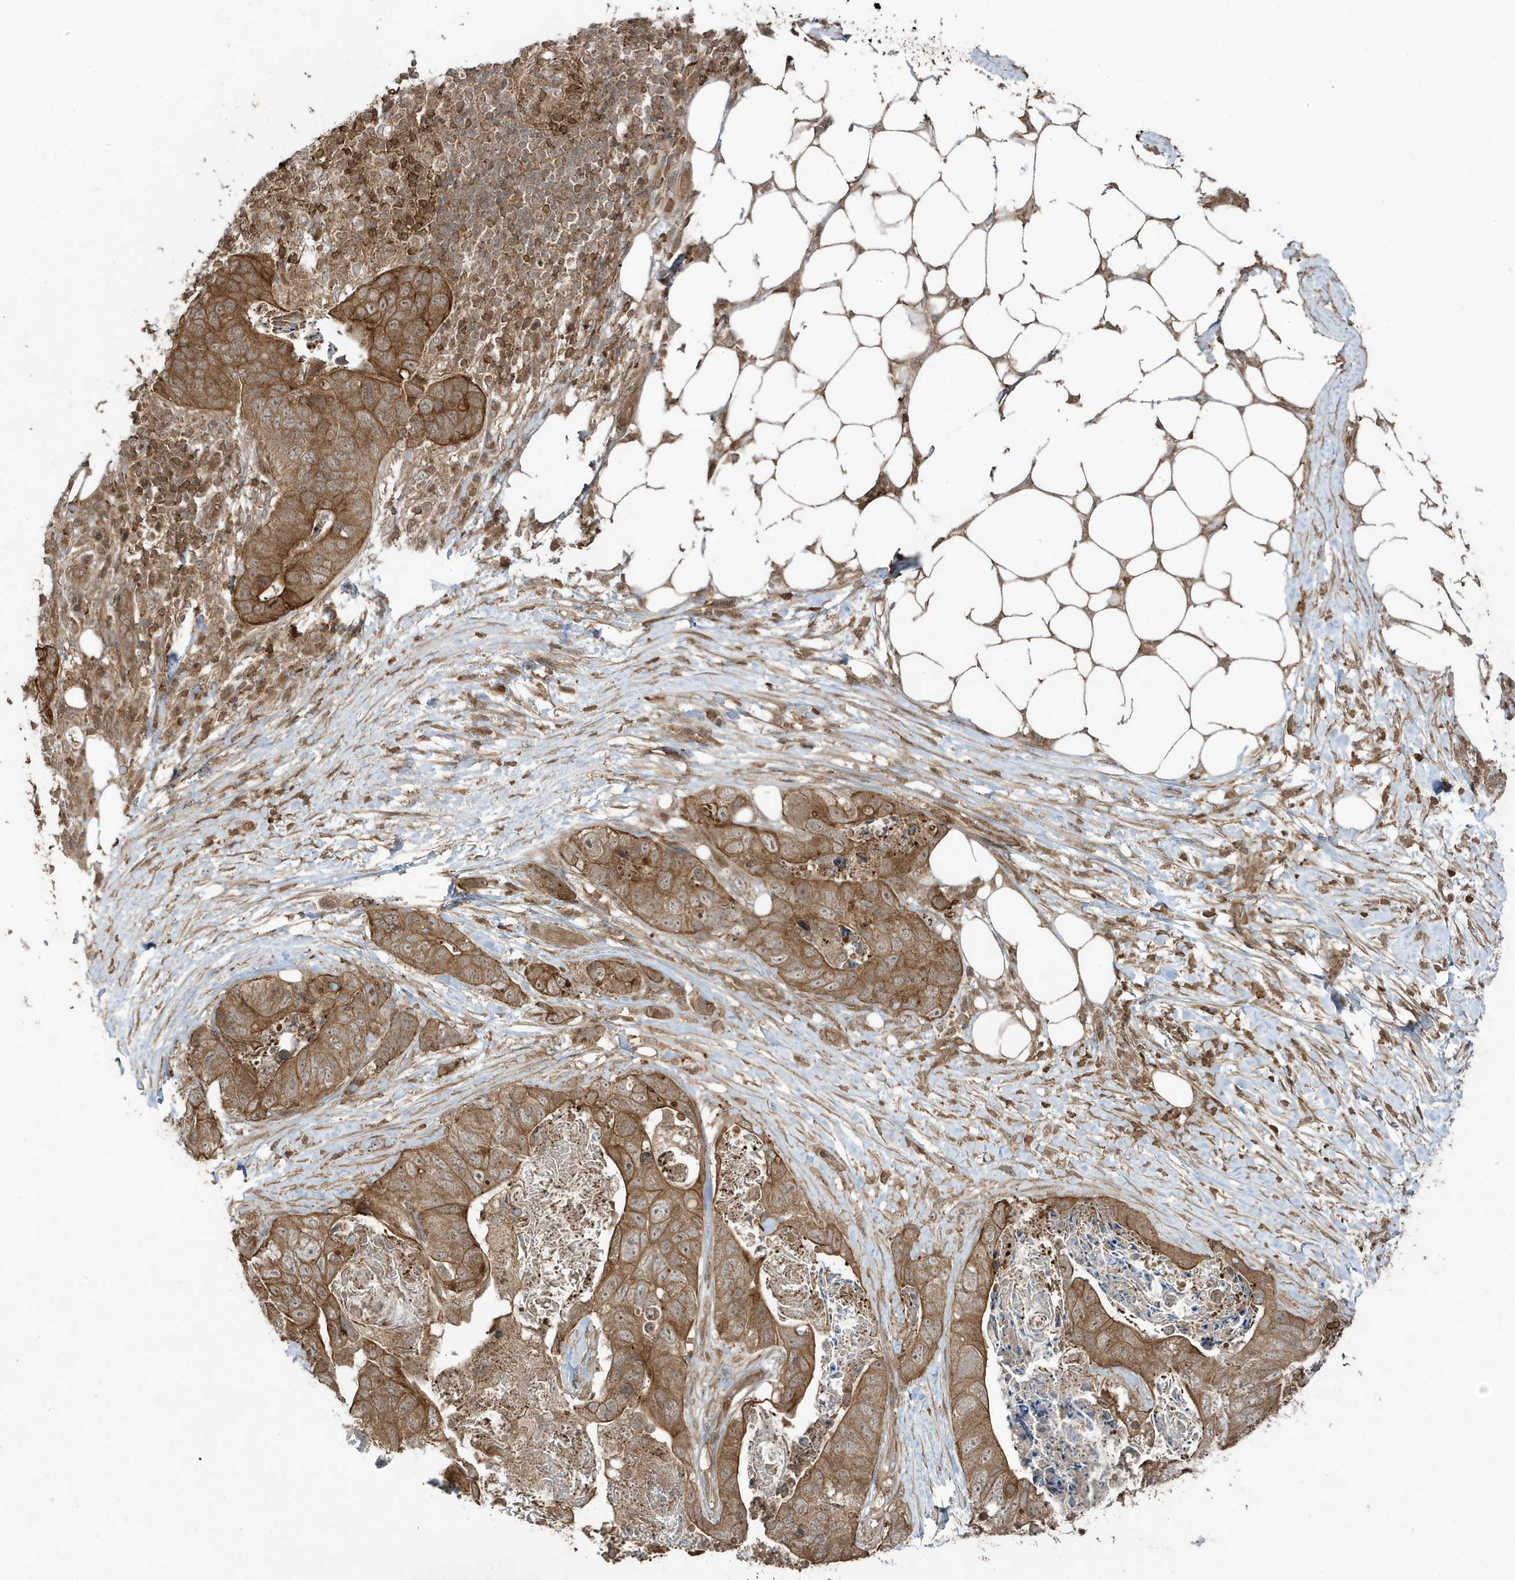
{"staining": {"intensity": "moderate", "quantity": ">75%", "location": "cytoplasmic/membranous"}, "tissue": "stomach cancer", "cell_type": "Tumor cells", "image_type": "cancer", "snomed": [{"axis": "morphology", "description": "Adenocarcinoma, NOS"}, {"axis": "topography", "description": "Stomach"}], "caption": "Immunohistochemistry (IHC) (DAB (3,3'-diaminobenzidine)) staining of human adenocarcinoma (stomach) displays moderate cytoplasmic/membranous protein expression in approximately >75% of tumor cells.", "gene": "ASAP1", "patient": {"sex": "female", "age": 89}}